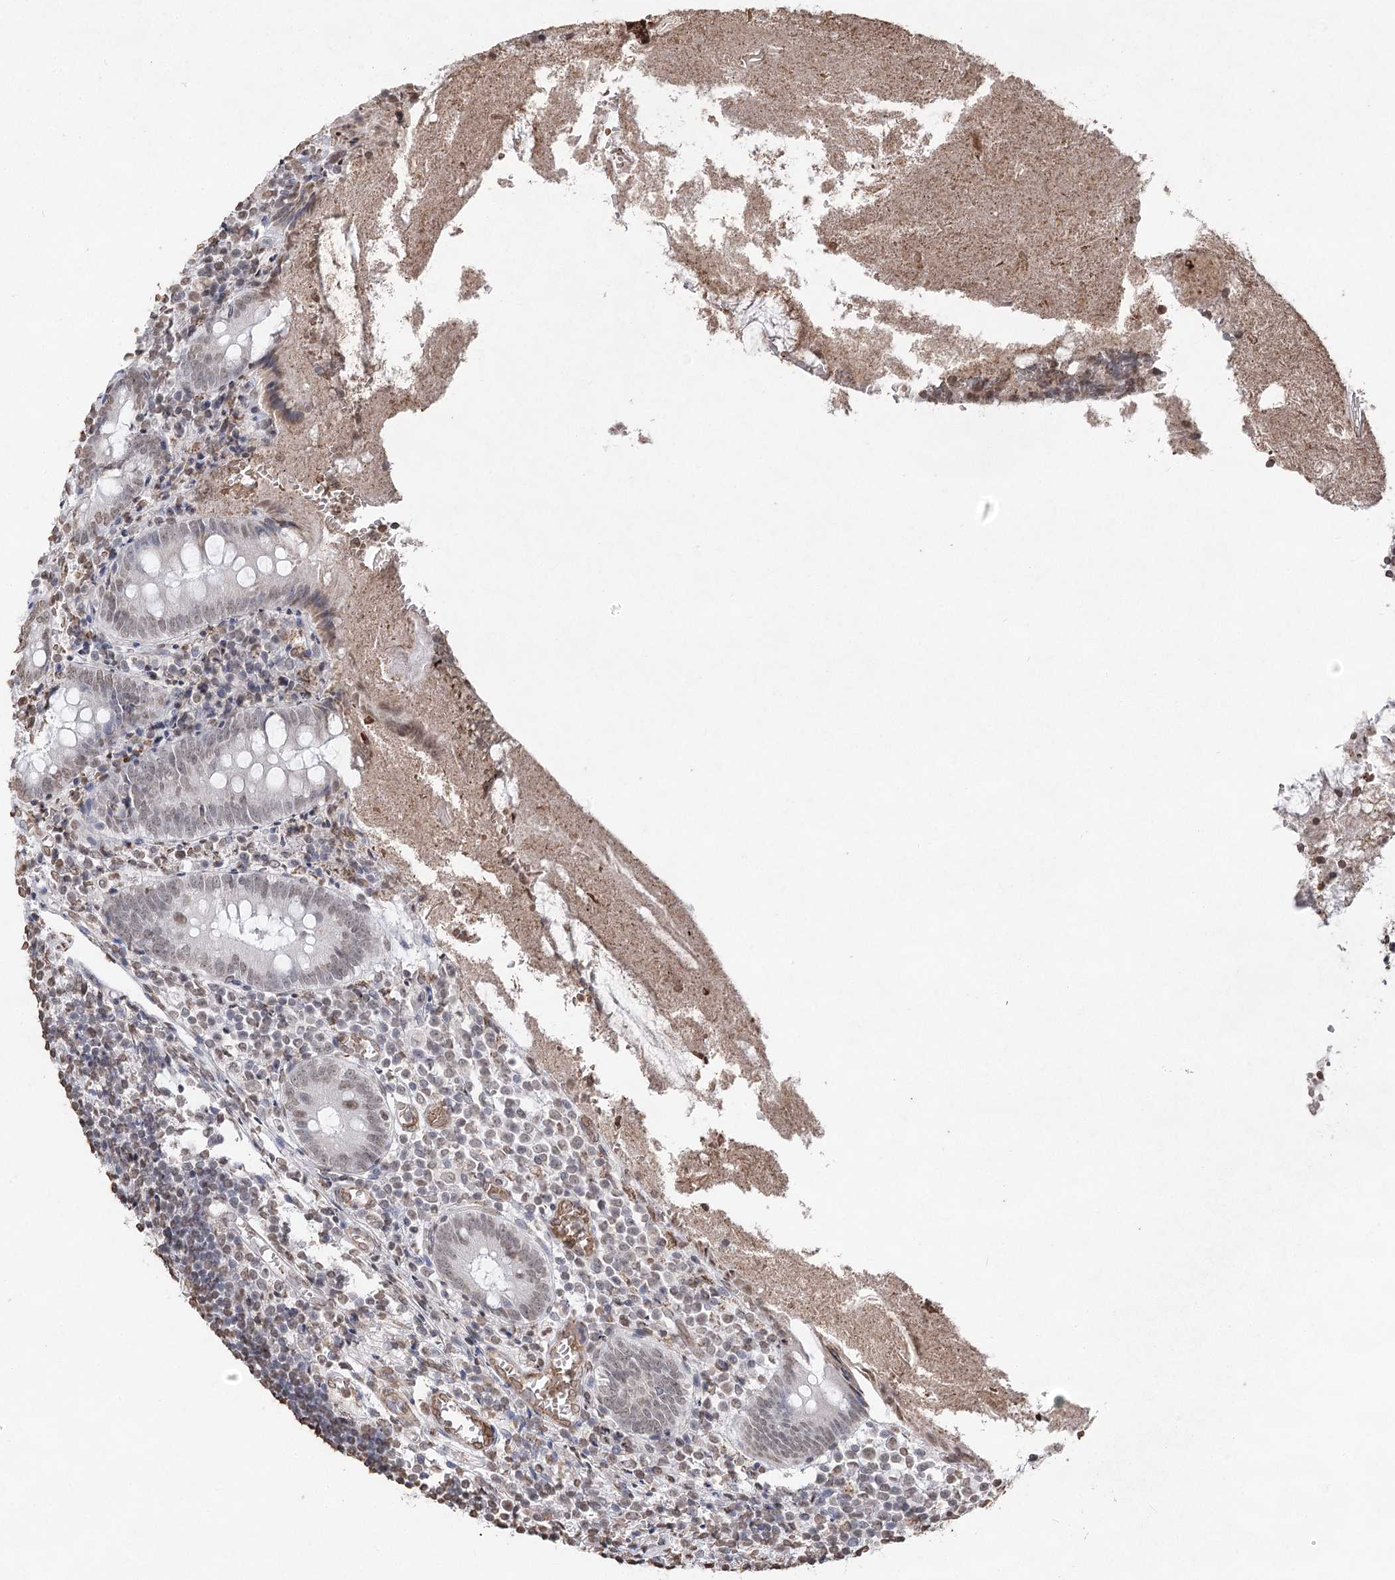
{"staining": {"intensity": "weak", "quantity": "25%-75%", "location": "nuclear"}, "tissue": "appendix", "cell_type": "Glandular cells", "image_type": "normal", "snomed": [{"axis": "morphology", "description": "Normal tissue, NOS"}, {"axis": "topography", "description": "Appendix"}], "caption": "Benign appendix displays weak nuclear positivity in approximately 25%-75% of glandular cells, visualized by immunohistochemistry.", "gene": "ENSG00000275740", "patient": {"sex": "female", "age": 17}}